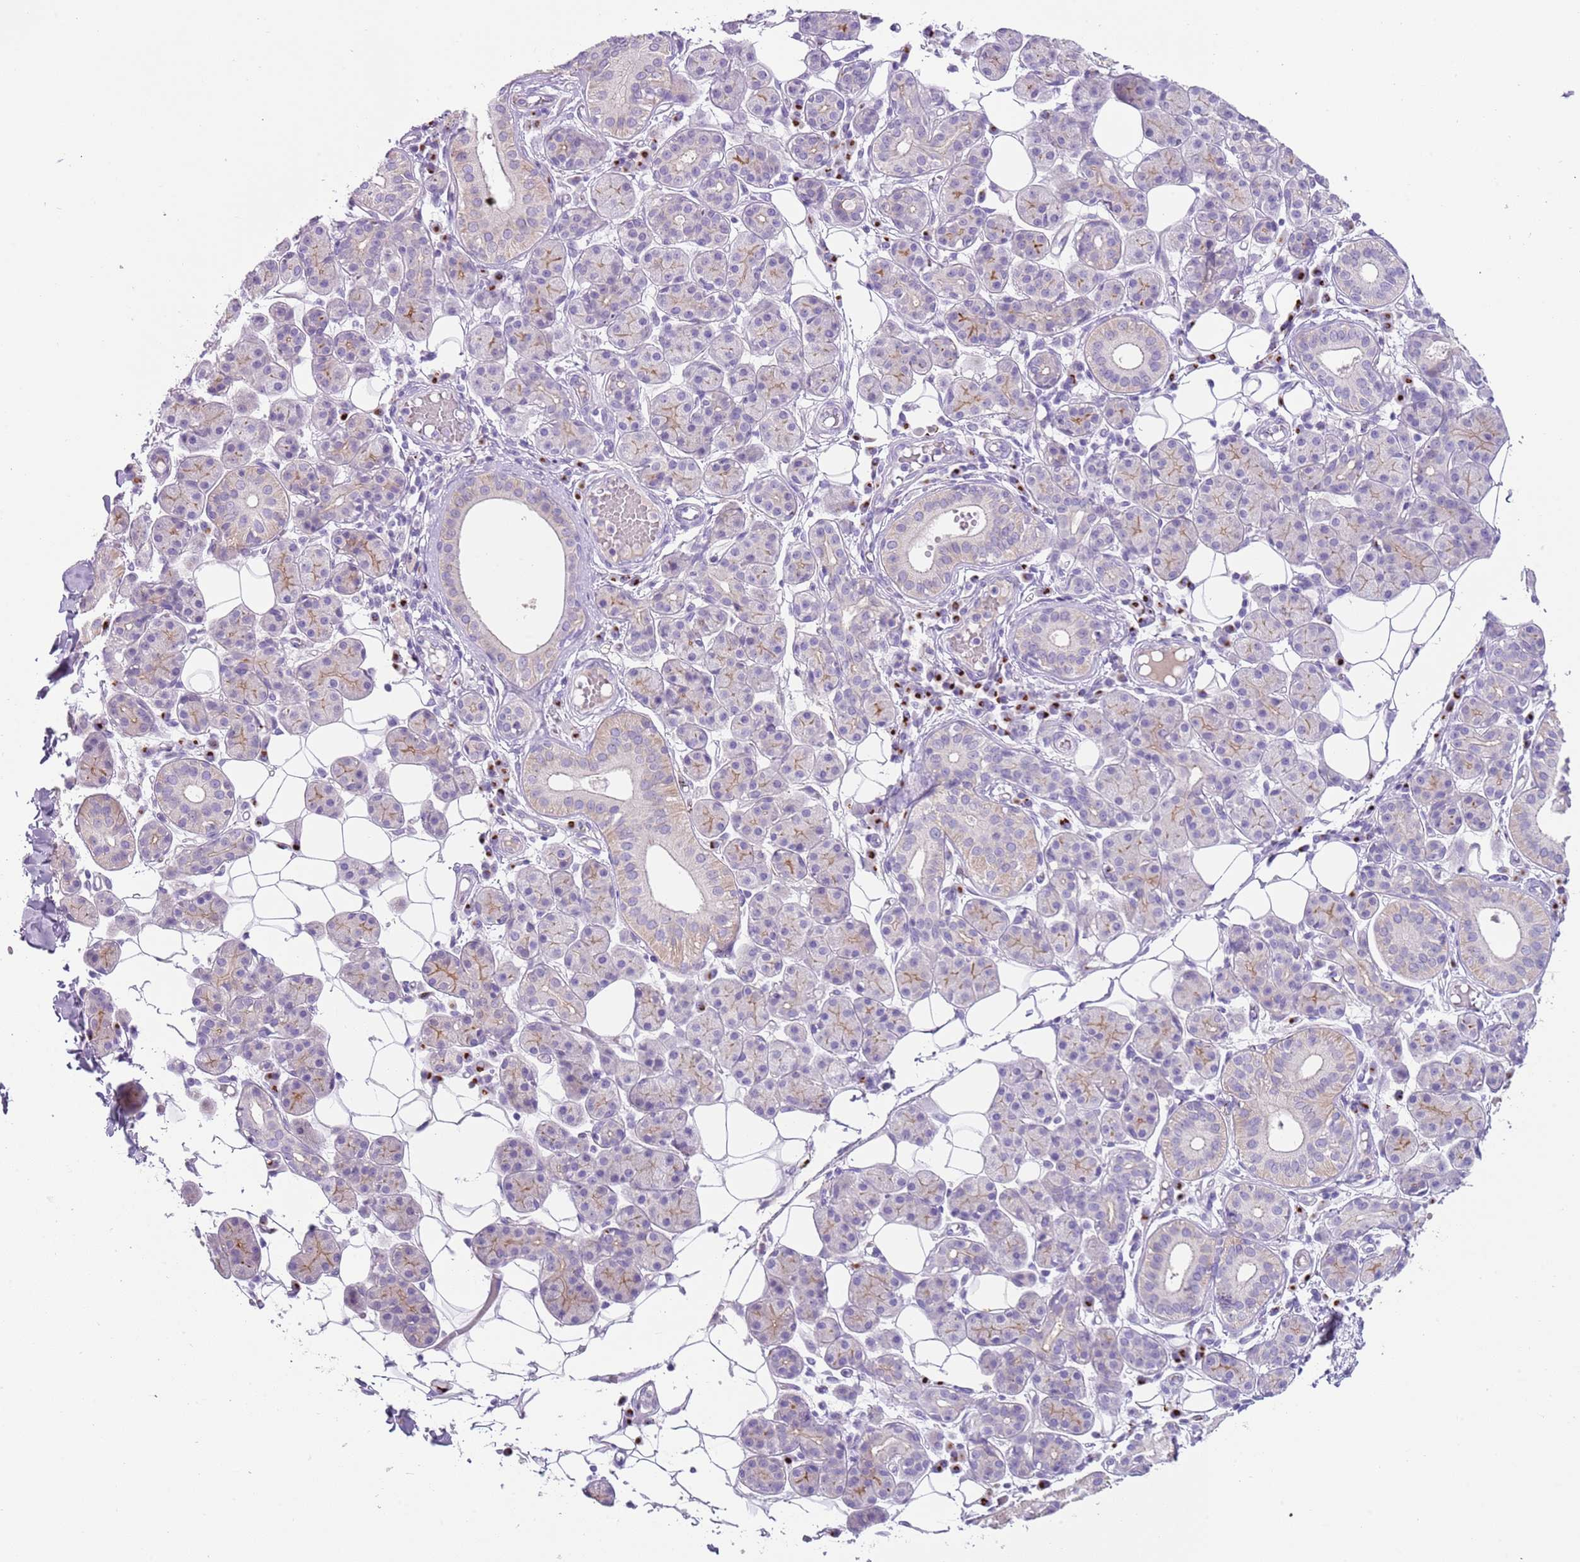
{"staining": {"intensity": "moderate", "quantity": "25%-75%", "location": "cytoplasmic/membranous"}, "tissue": "salivary gland", "cell_type": "Glandular cells", "image_type": "normal", "snomed": [{"axis": "morphology", "description": "Normal tissue, NOS"}, {"axis": "topography", "description": "Salivary gland"}], "caption": "This histopathology image shows unremarkable salivary gland stained with immunohistochemistry (IHC) to label a protein in brown. The cytoplasmic/membranous of glandular cells show moderate positivity for the protein. Nuclei are counter-stained blue.", "gene": "C2CD3", "patient": {"sex": "female", "age": 33}}